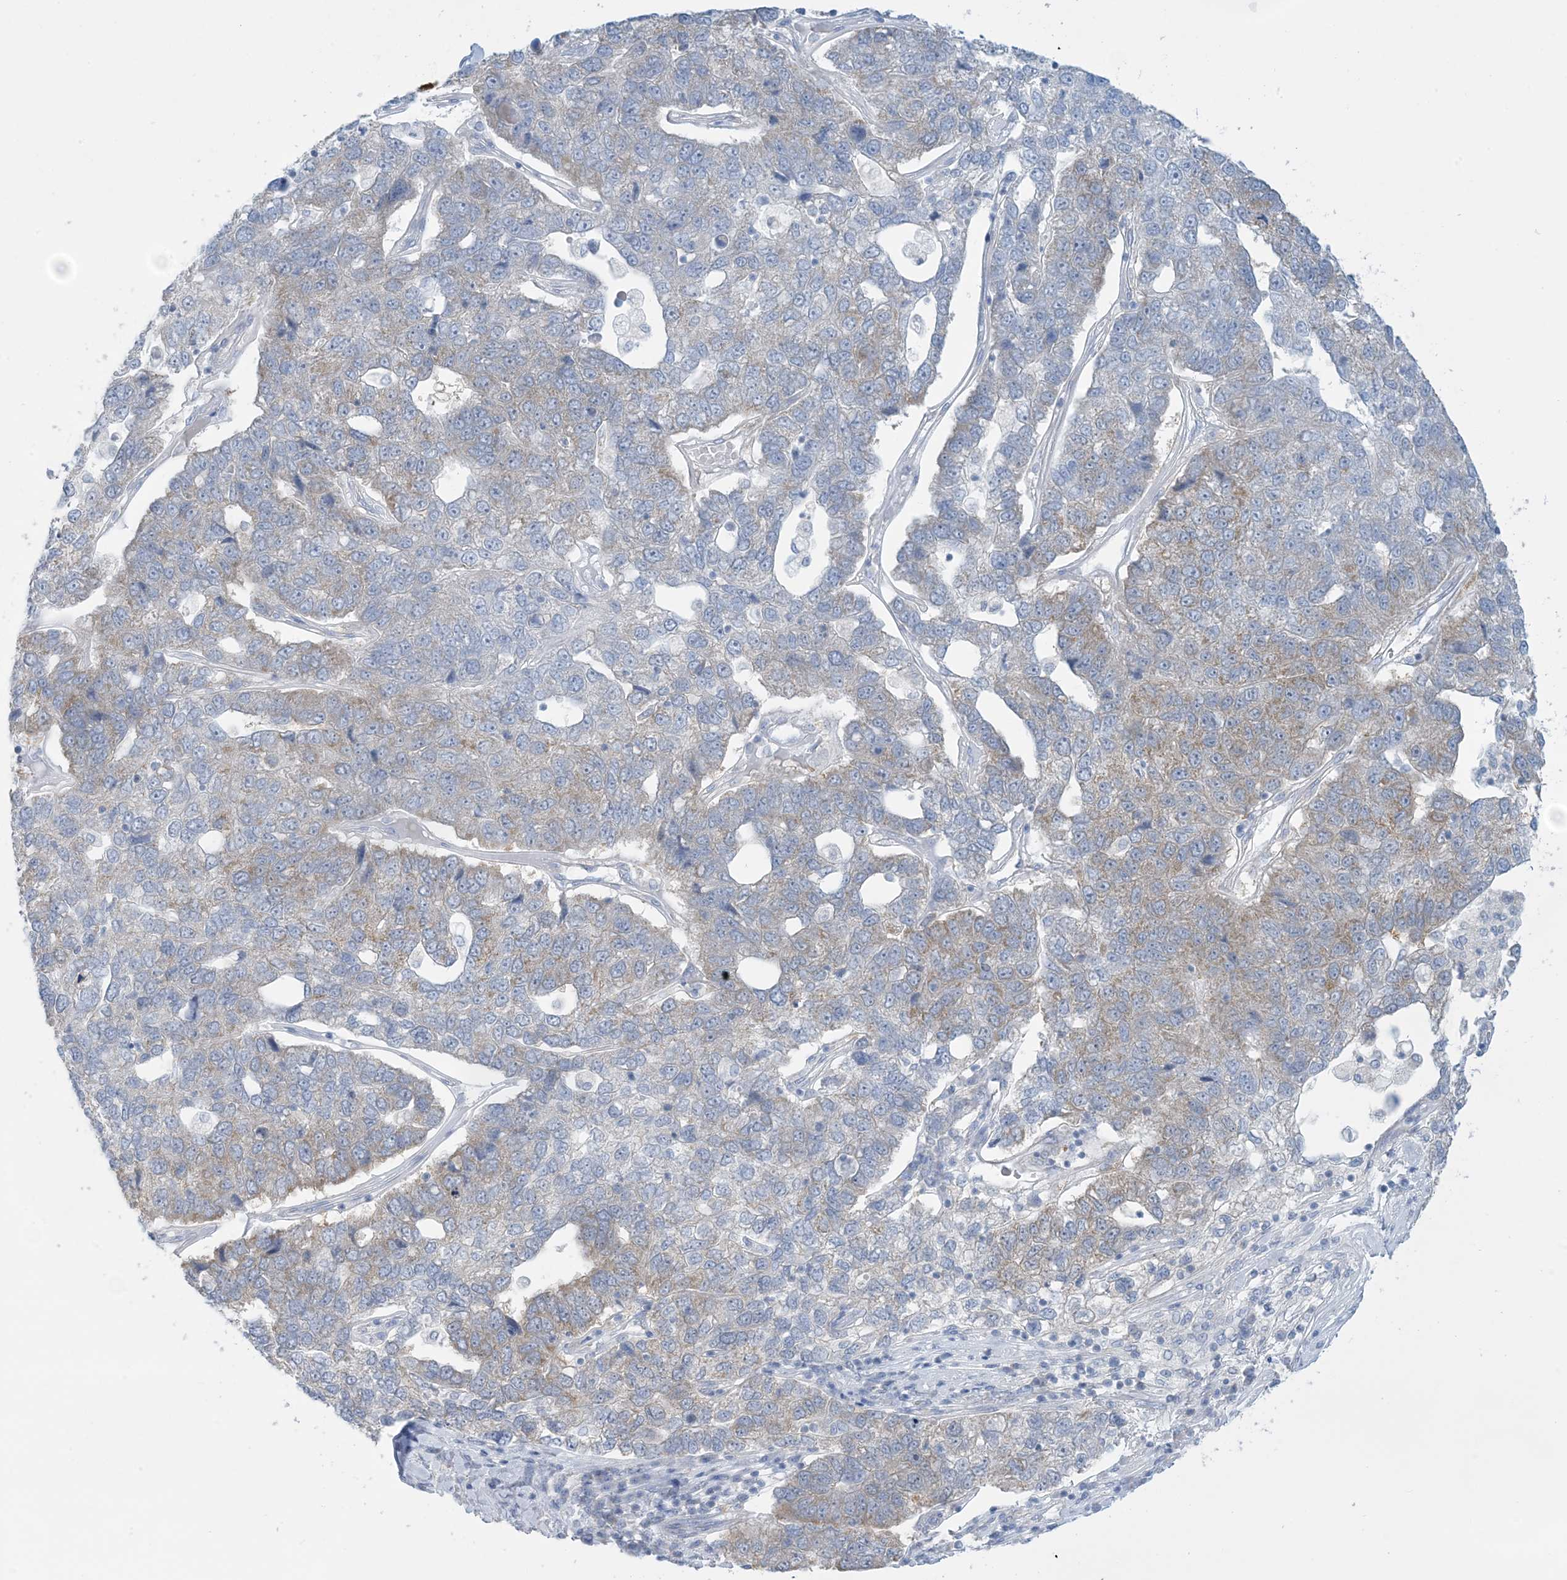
{"staining": {"intensity": "weak", "quantity": "<25%", "location": "cytoplasmic/membranous"}, "tissue": "pancreatic cancer", "cell_type": "Tumor cells", "image_type": "cancer", "snomed": [{"axis": "morphology", "description": "Adenocarcinoma, NOS"}, {"axis": "topography", "description": "Pancreas"}], "caption": "Tumor cells show no significant staining in pancreatic cancer (adenocarcinoma).", "gene": "MRPS18A", "patient": {"sex": "female", "age": 61}}